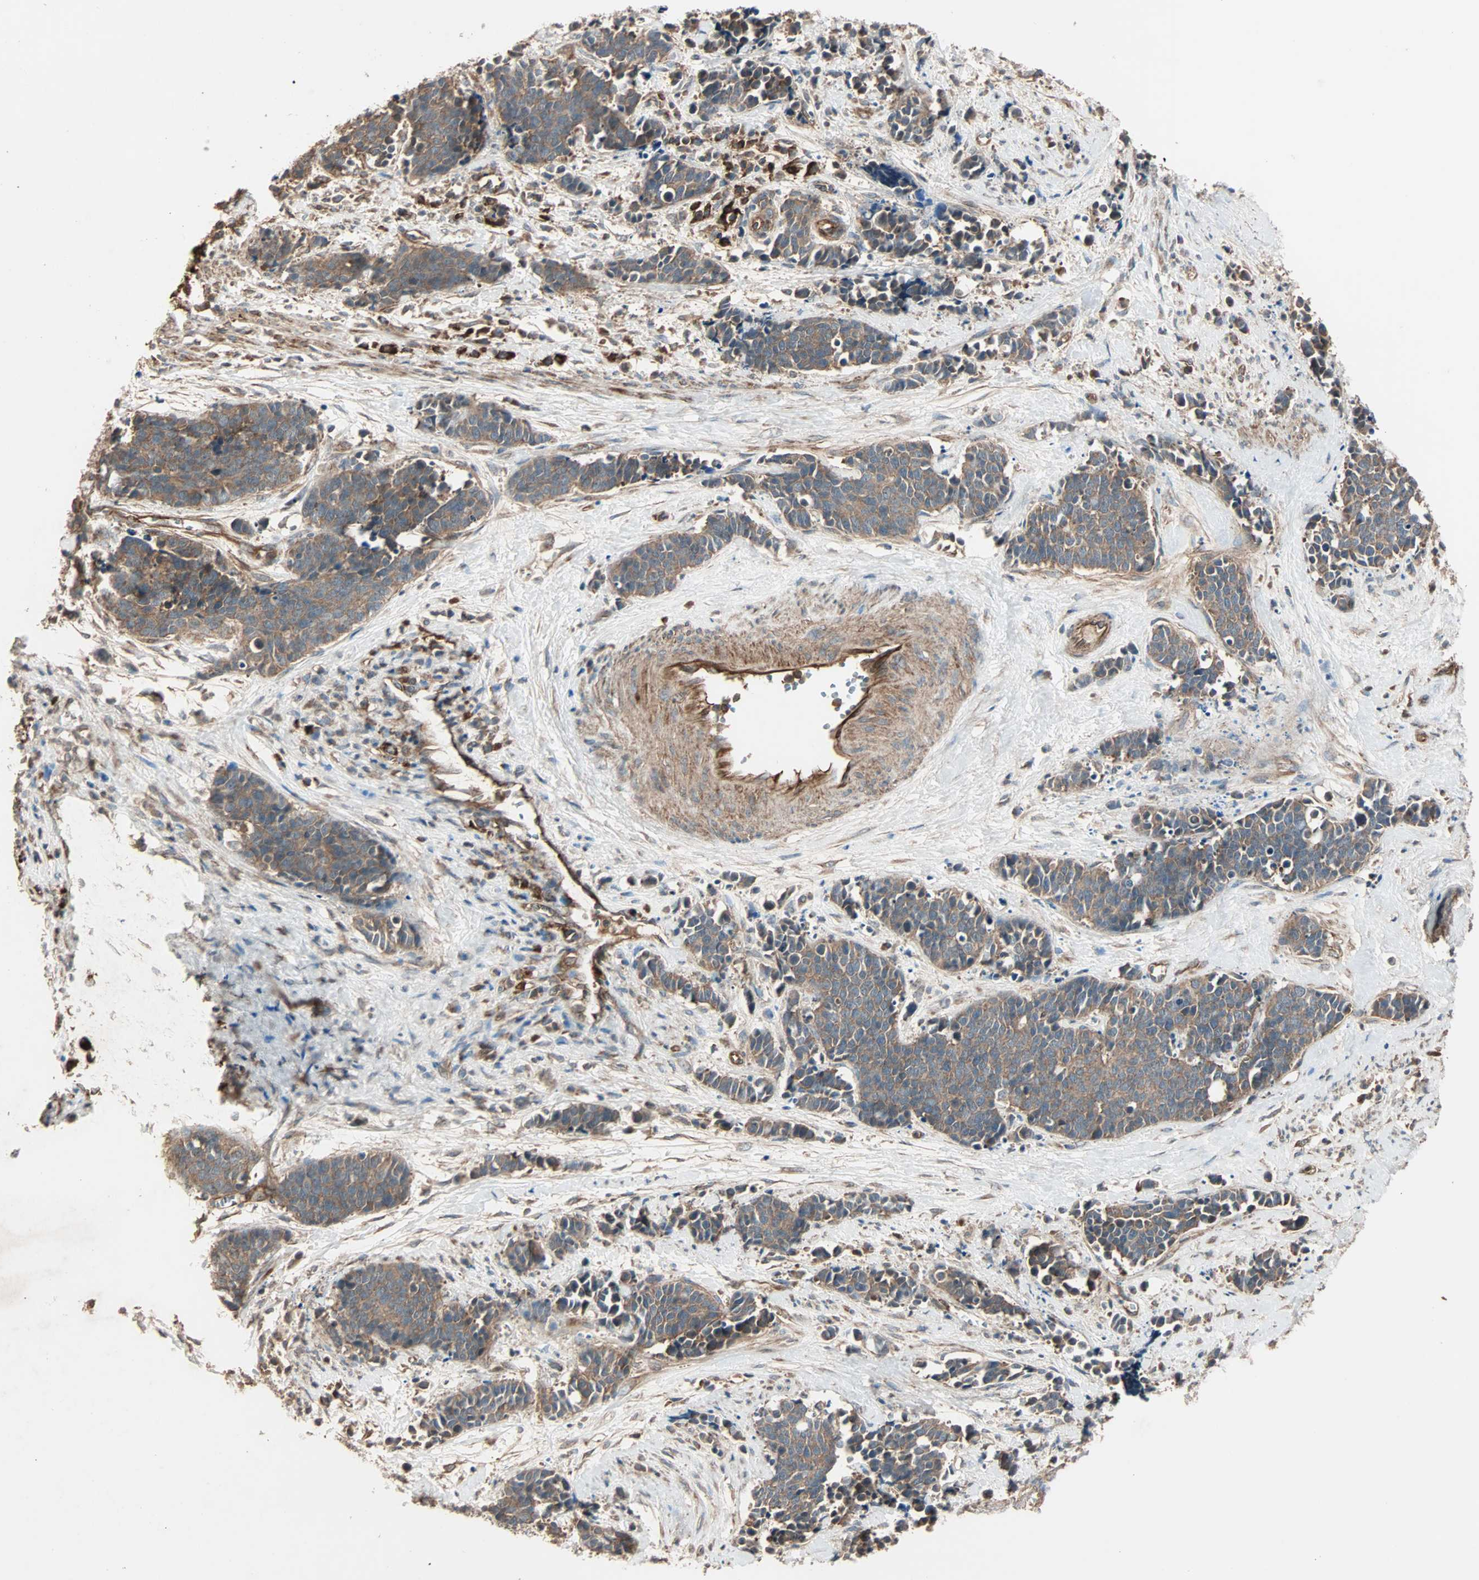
{"staining": {"intensity": "moderate", "quantity": ">75%", "location": "cytoplasmic/membranous"}, "tissue": "cervical cancer", "cell_type": "Tumor cells", "image_type": "cancer", "snomed": [{"axis": "morphology", "description": "Squamous cell carcinoma, NOS"}, {"axis": "topography", "description": "Cervix"}], "caption": "This micrograph reveals immunohistochemistry (IHC) staining of cervical squamous cell carcinoma, with medium moderate cytoplasmic/membranous expression in approximately >75% of tumor cells.", "gene": "GCK", "patient": {"sex": "female", "age": 35}}